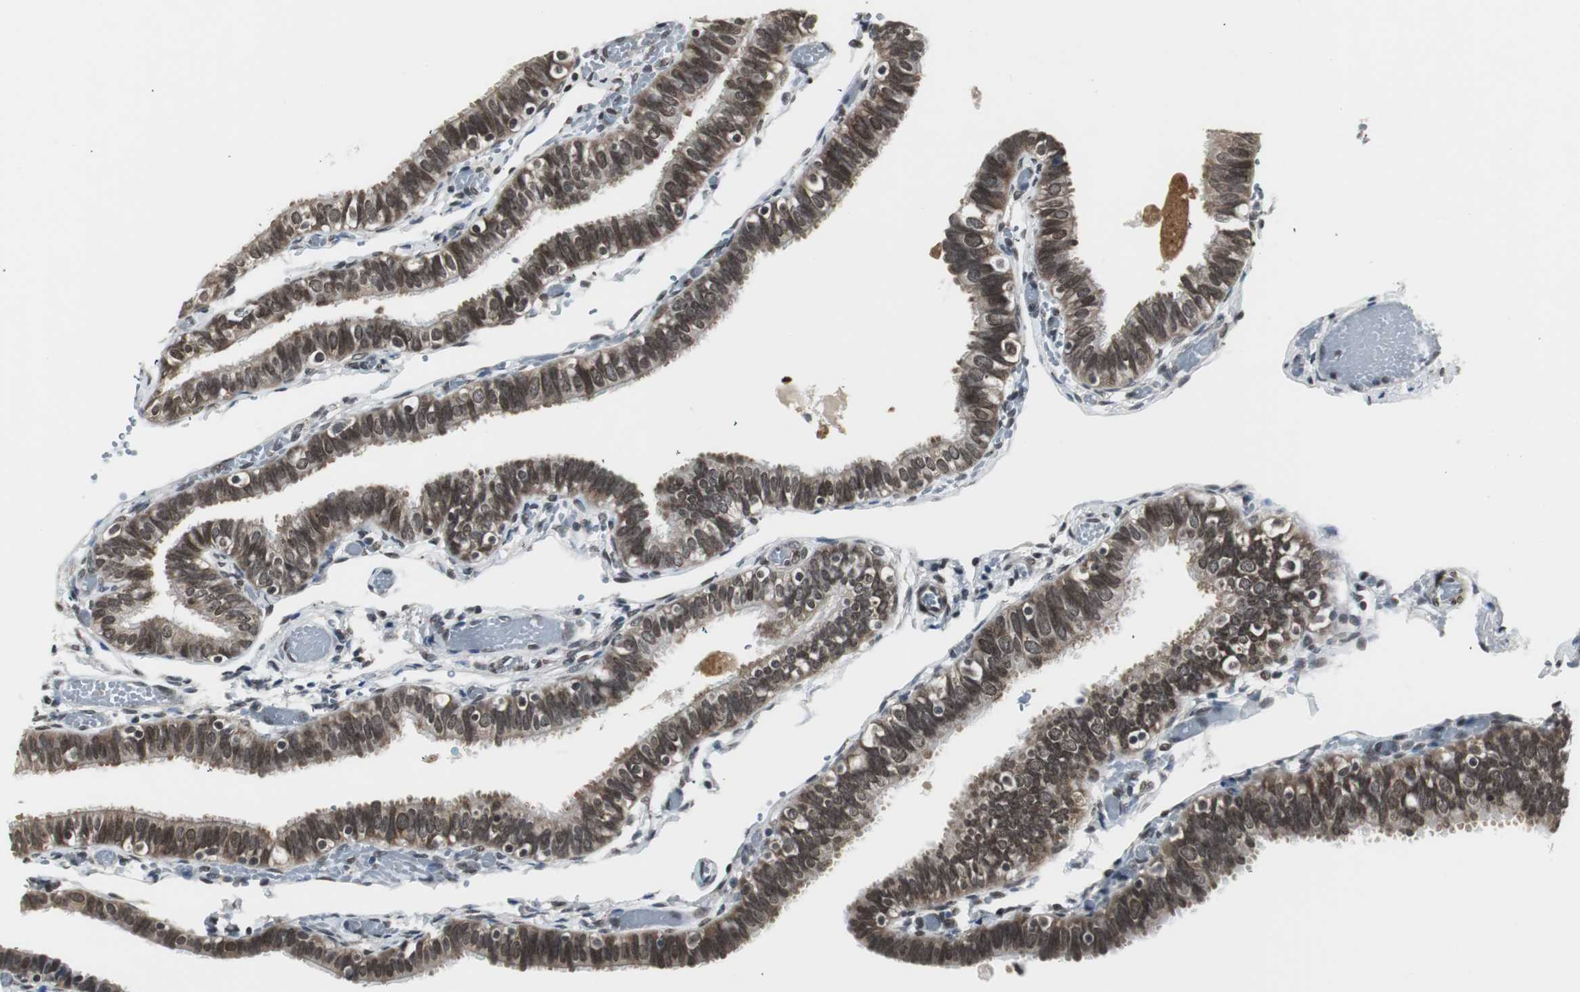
{"staining": {"intensity": "moderate", "quantity": ">75%", "location": "cytoplasmic/membranous,nuclear"}, "tissue": "fallopian tube", "cell_type": "Glandular cells", "image_type": "normal", "snomed": [{"axis": "morphology", "description": "Normal tissue, NOS"}, {"axis": "topography", "description": "Fallopian tube"}], "caption": "The immunohistochemical stain shows moderate cytoplasmic/membranous,nuclear staining in glandular cells of benign fallopian tube. (Brightfield microscopy of DAB IHC at high magnification).", "gene": "MPG", "patient": {"sex": "female", "age": 46}}